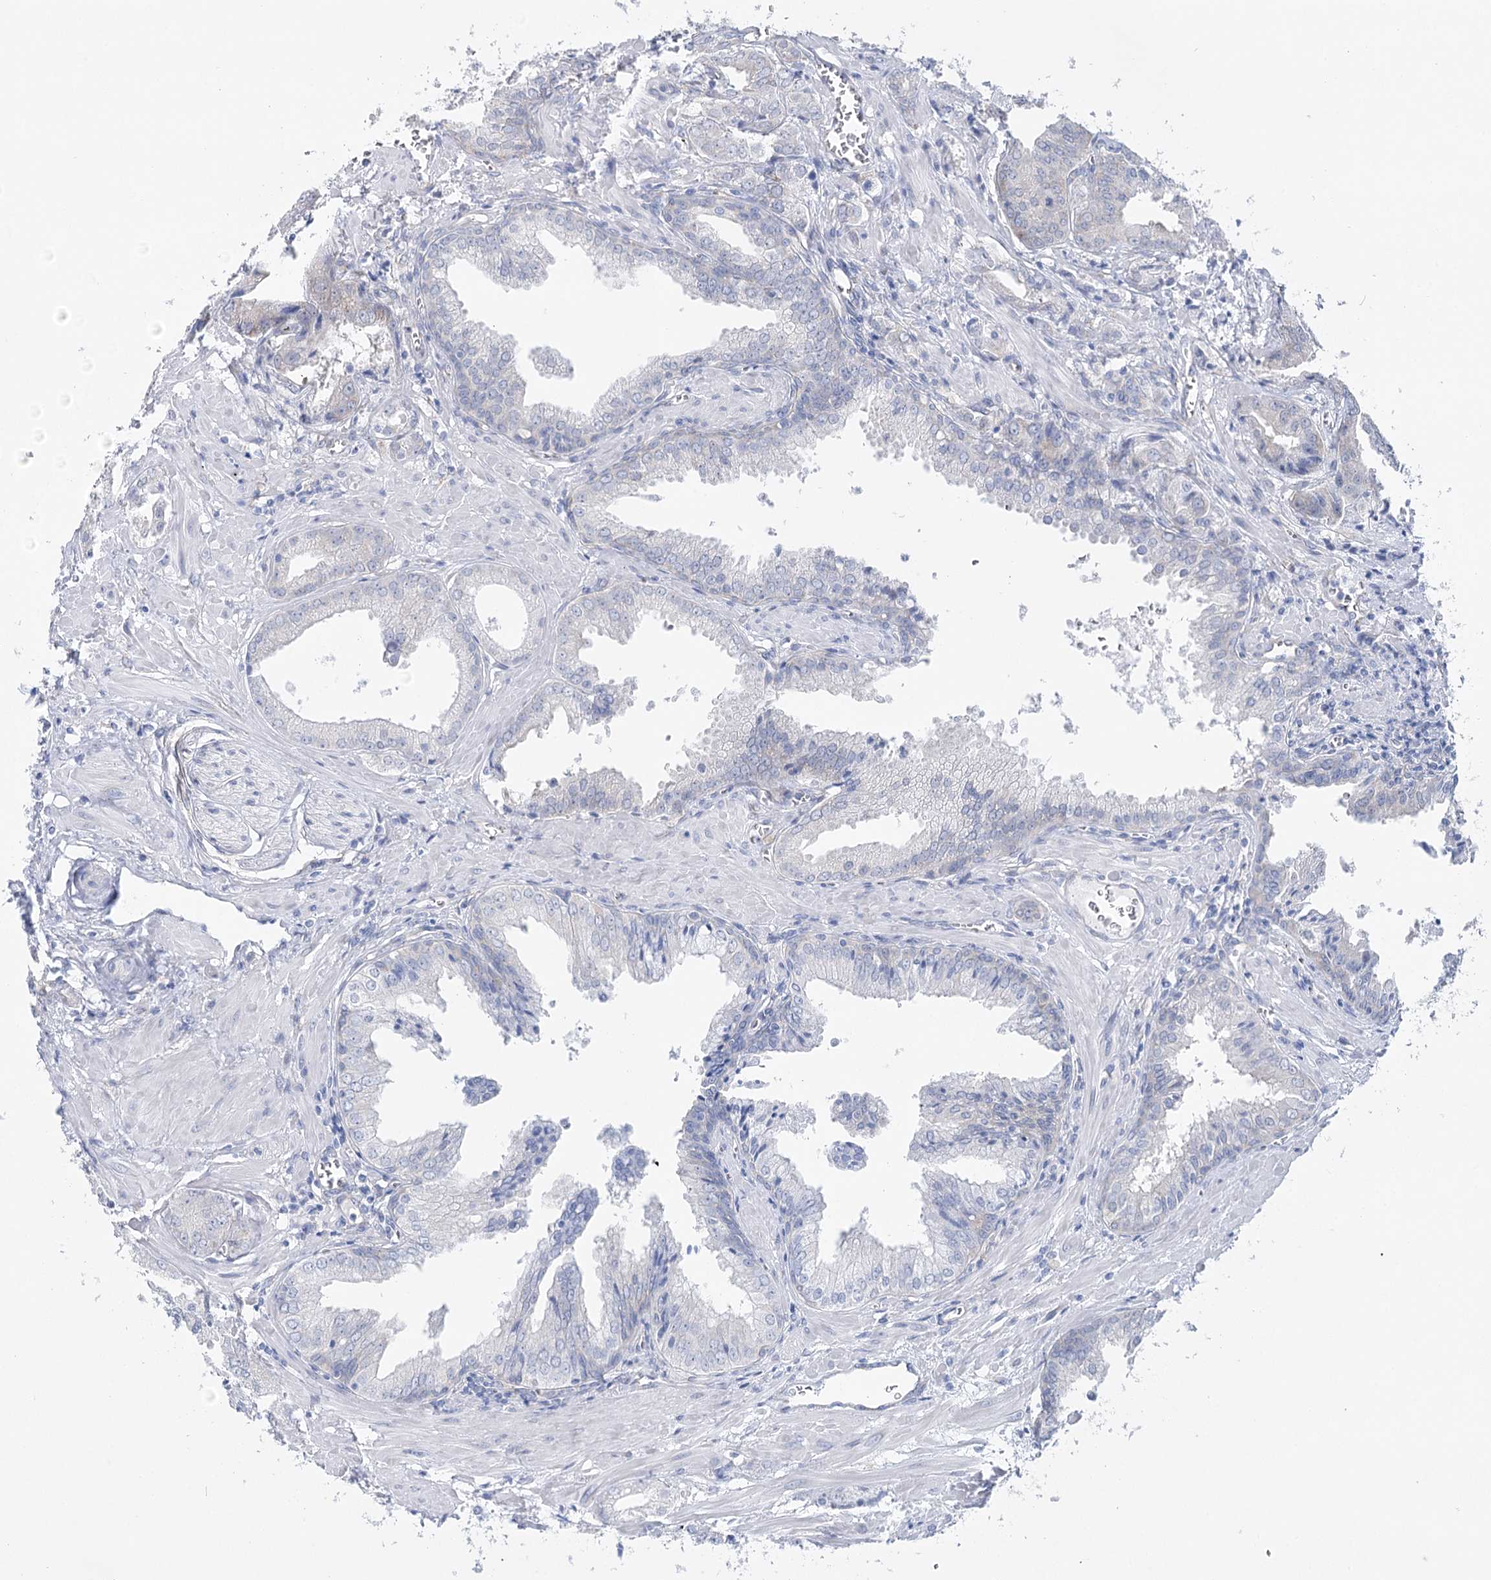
{"staining": {"intensity": "negative", "quantity": "none", "location": "none"}, "tissue": "prostate cancer", "cell_type": "Tumor cells", "image_type": "cancer", "snomed": [{"axis": "morphology", "description": "Adenocarcinoma, Low grade"}, {"axis": "topography", "description": "Prostate"}], "caption": "DAB (3,3'-diaminobenzidine) immunohistochemical staining of human low-grade adenocarcinoma (prostate) displays no significant expression in tumor cells.", "gene": "CSN3", "patient": {"sex": "male", "age": 67}}